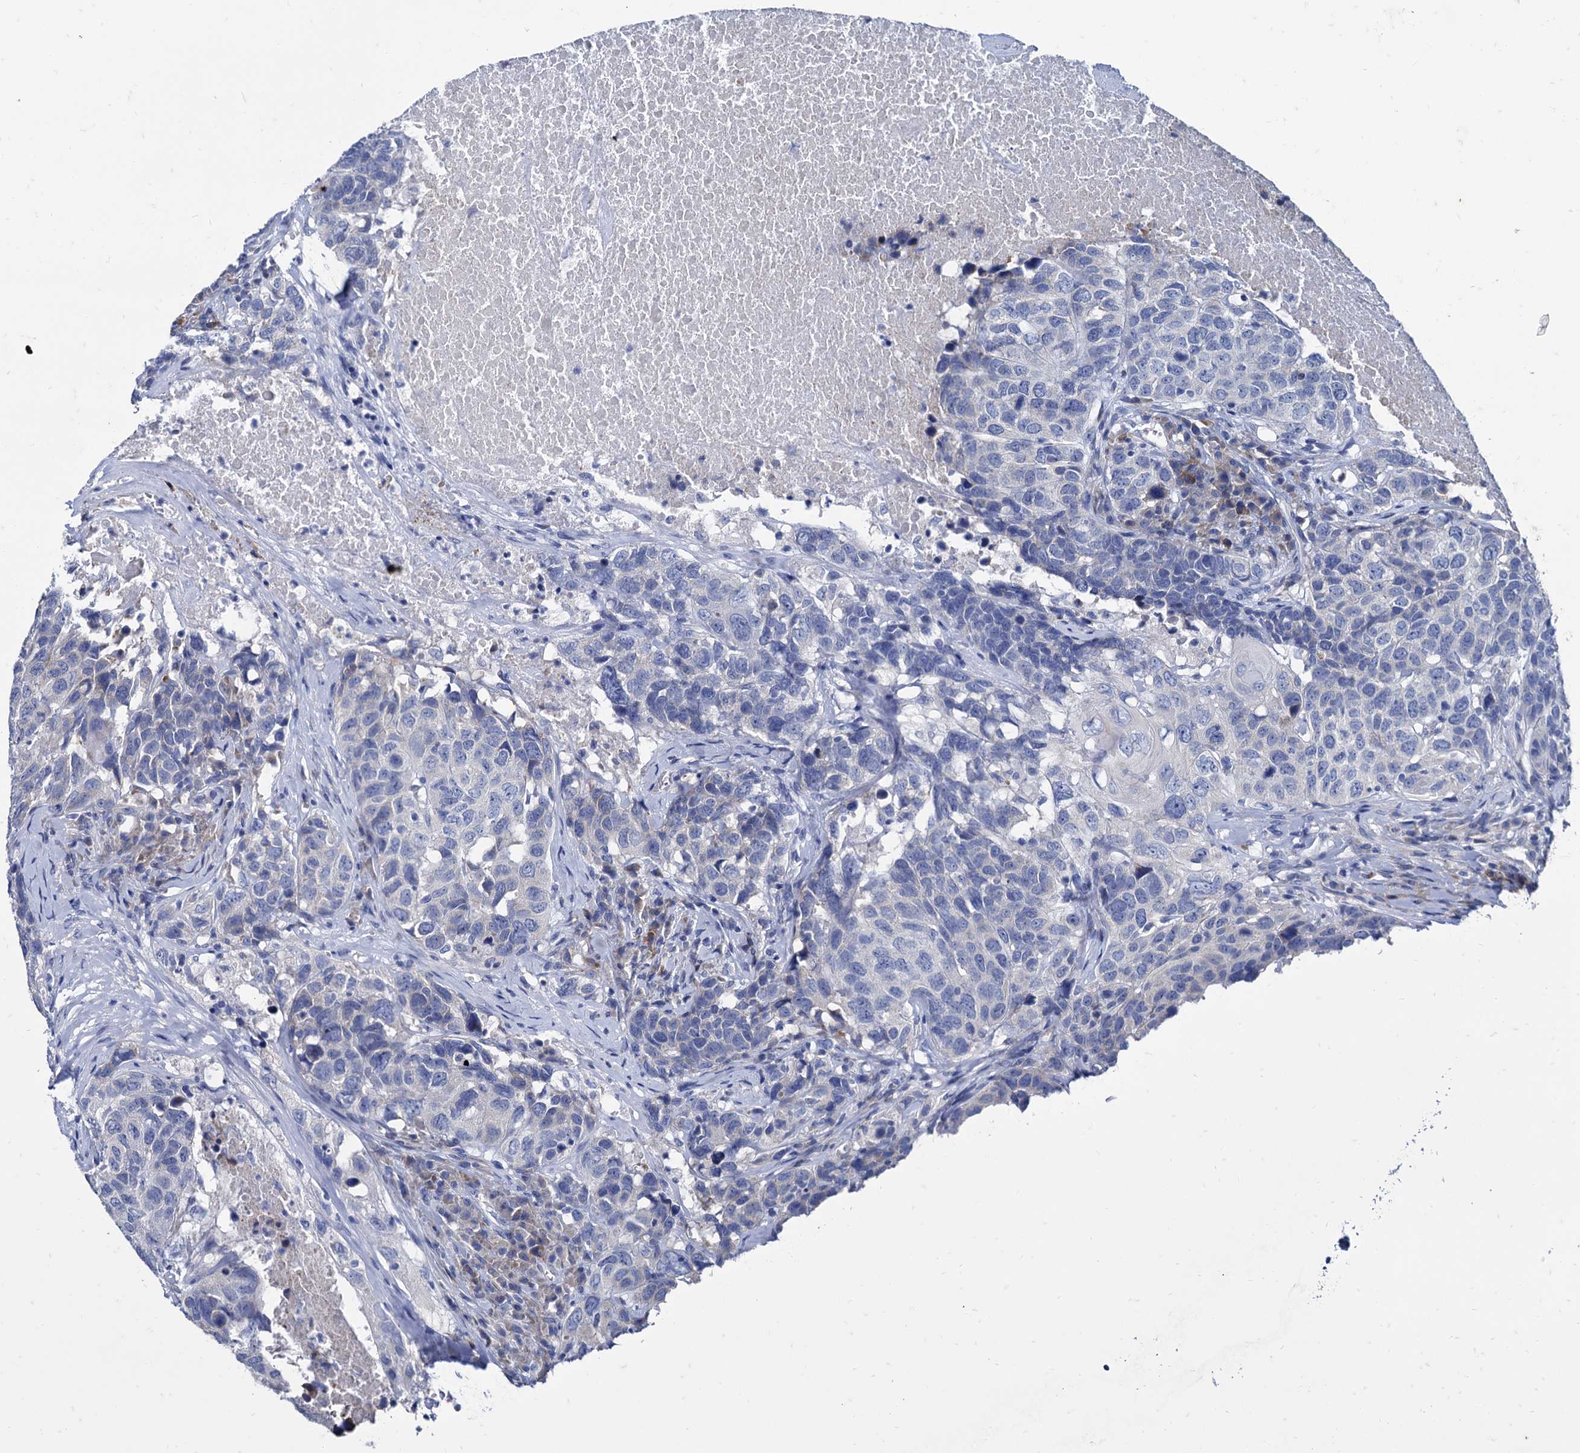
{"staining": {"intensity": "negative", "quantity": "none", "location": "none"}, "tissue": "head and neck cancer", "cell_type": "Tumor cells", "image_type": "cancer", "snomed": [{"axis": "morphology", "description": "Squamous cell carcinoma, NOS"}, {"axis": "topography", "description": "Head-Neck"}], "caption": "There is no significant staining in tumor cells of squamous cell carcinoma (head and neck).", "gene": "FOXR2", "patient": {"sex": "male", "age": 66}}